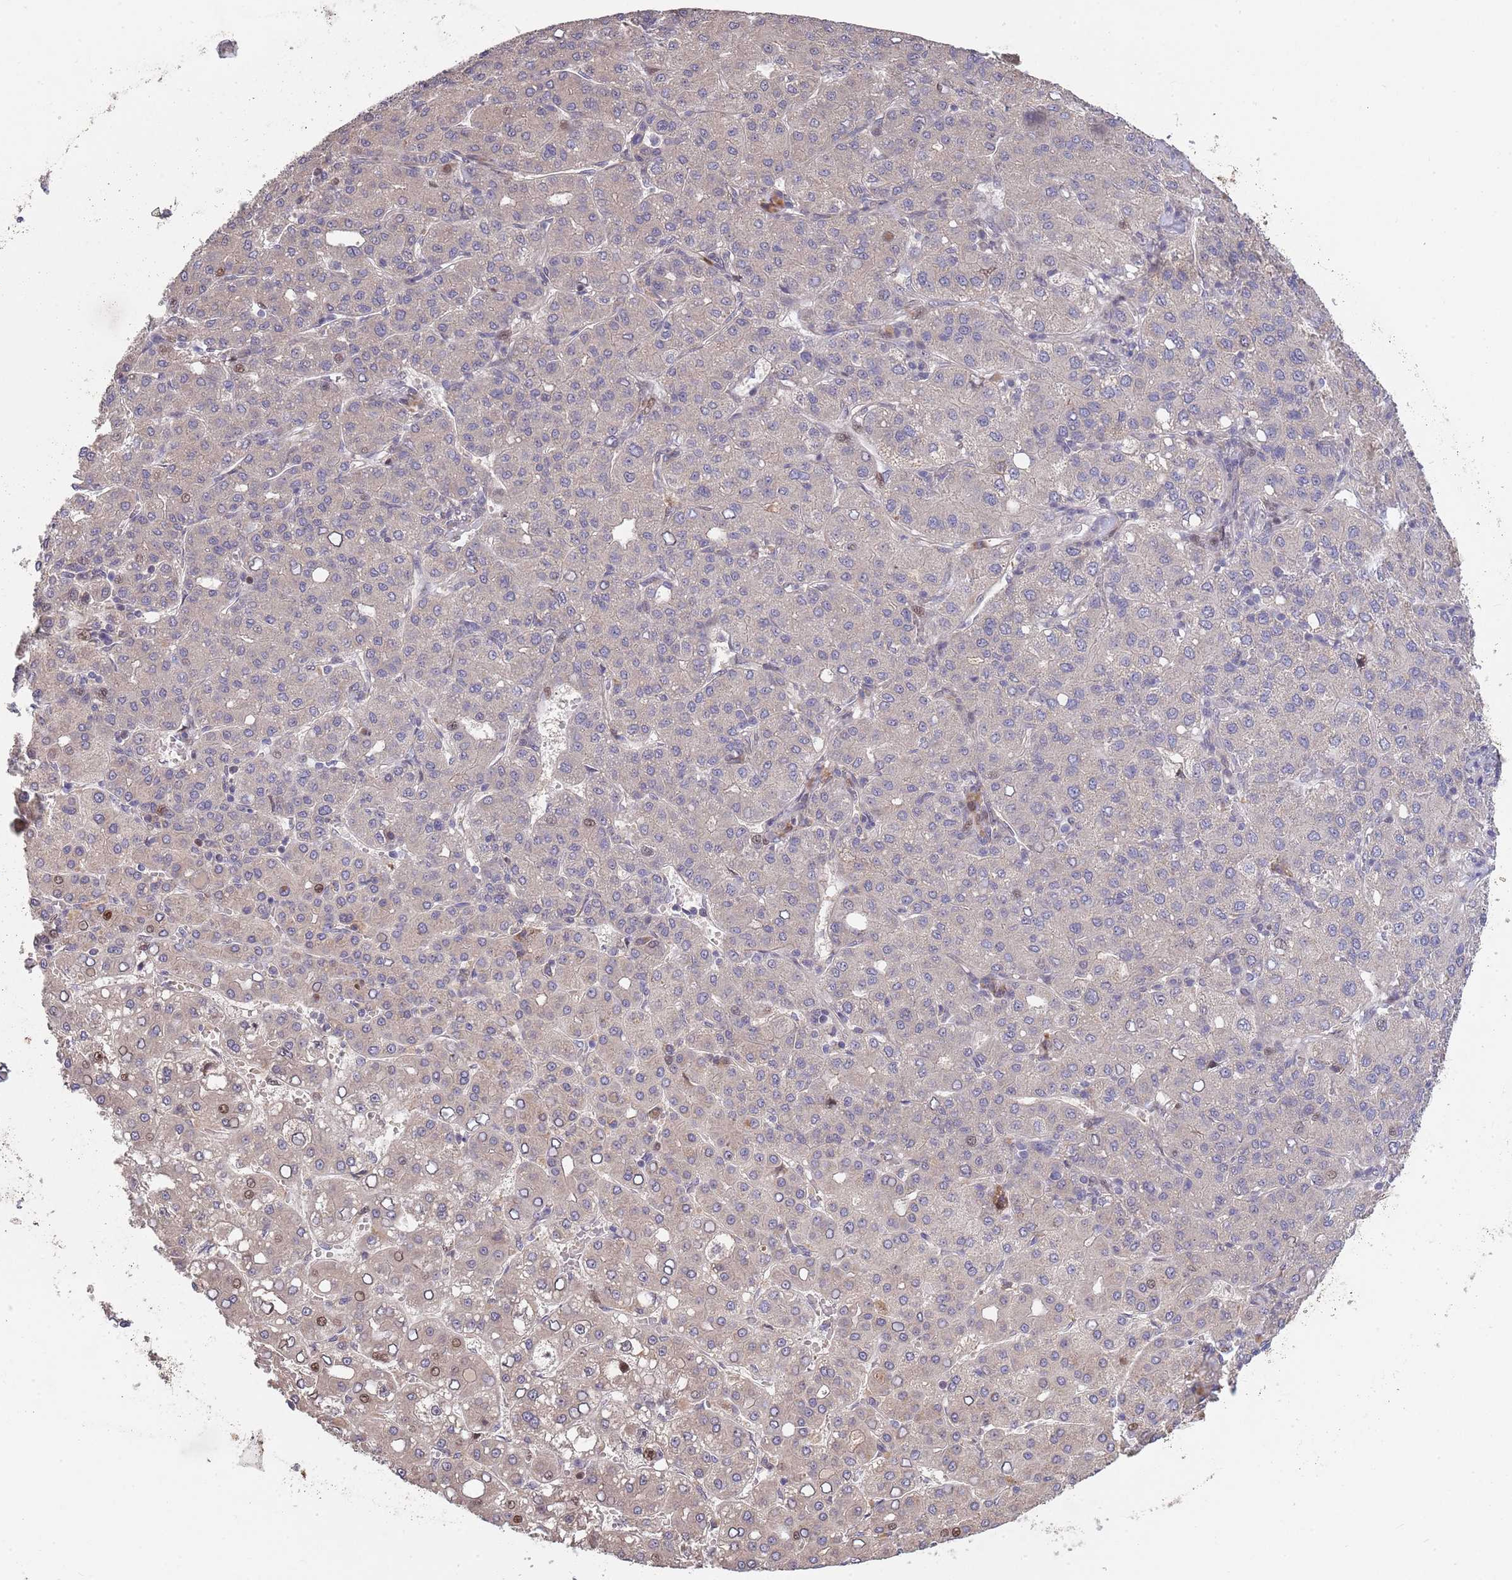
{"staining": {"intensity": "weak", "quantity": "<25%", "location": "nuclear"}, "tissue": "liver cancer", "cell_type": "Tumor cells", "image_type": "cancer", "snomed": [{"axis": "morphology", "description": "Carcinoma, Hepatocellular, NOS"}, {"axis": "topography", "description": "Liver"}], "caption": "Liver cancer (hepatocellular carcinoma) was stained to show a protein in brown. There is no significant staining in tumor cells. (Immunohistochemistry, brightfield microscopy, high magnification).", "gene": "SYNDIG1L", "patient": {"sex": "male", "age": 65}}